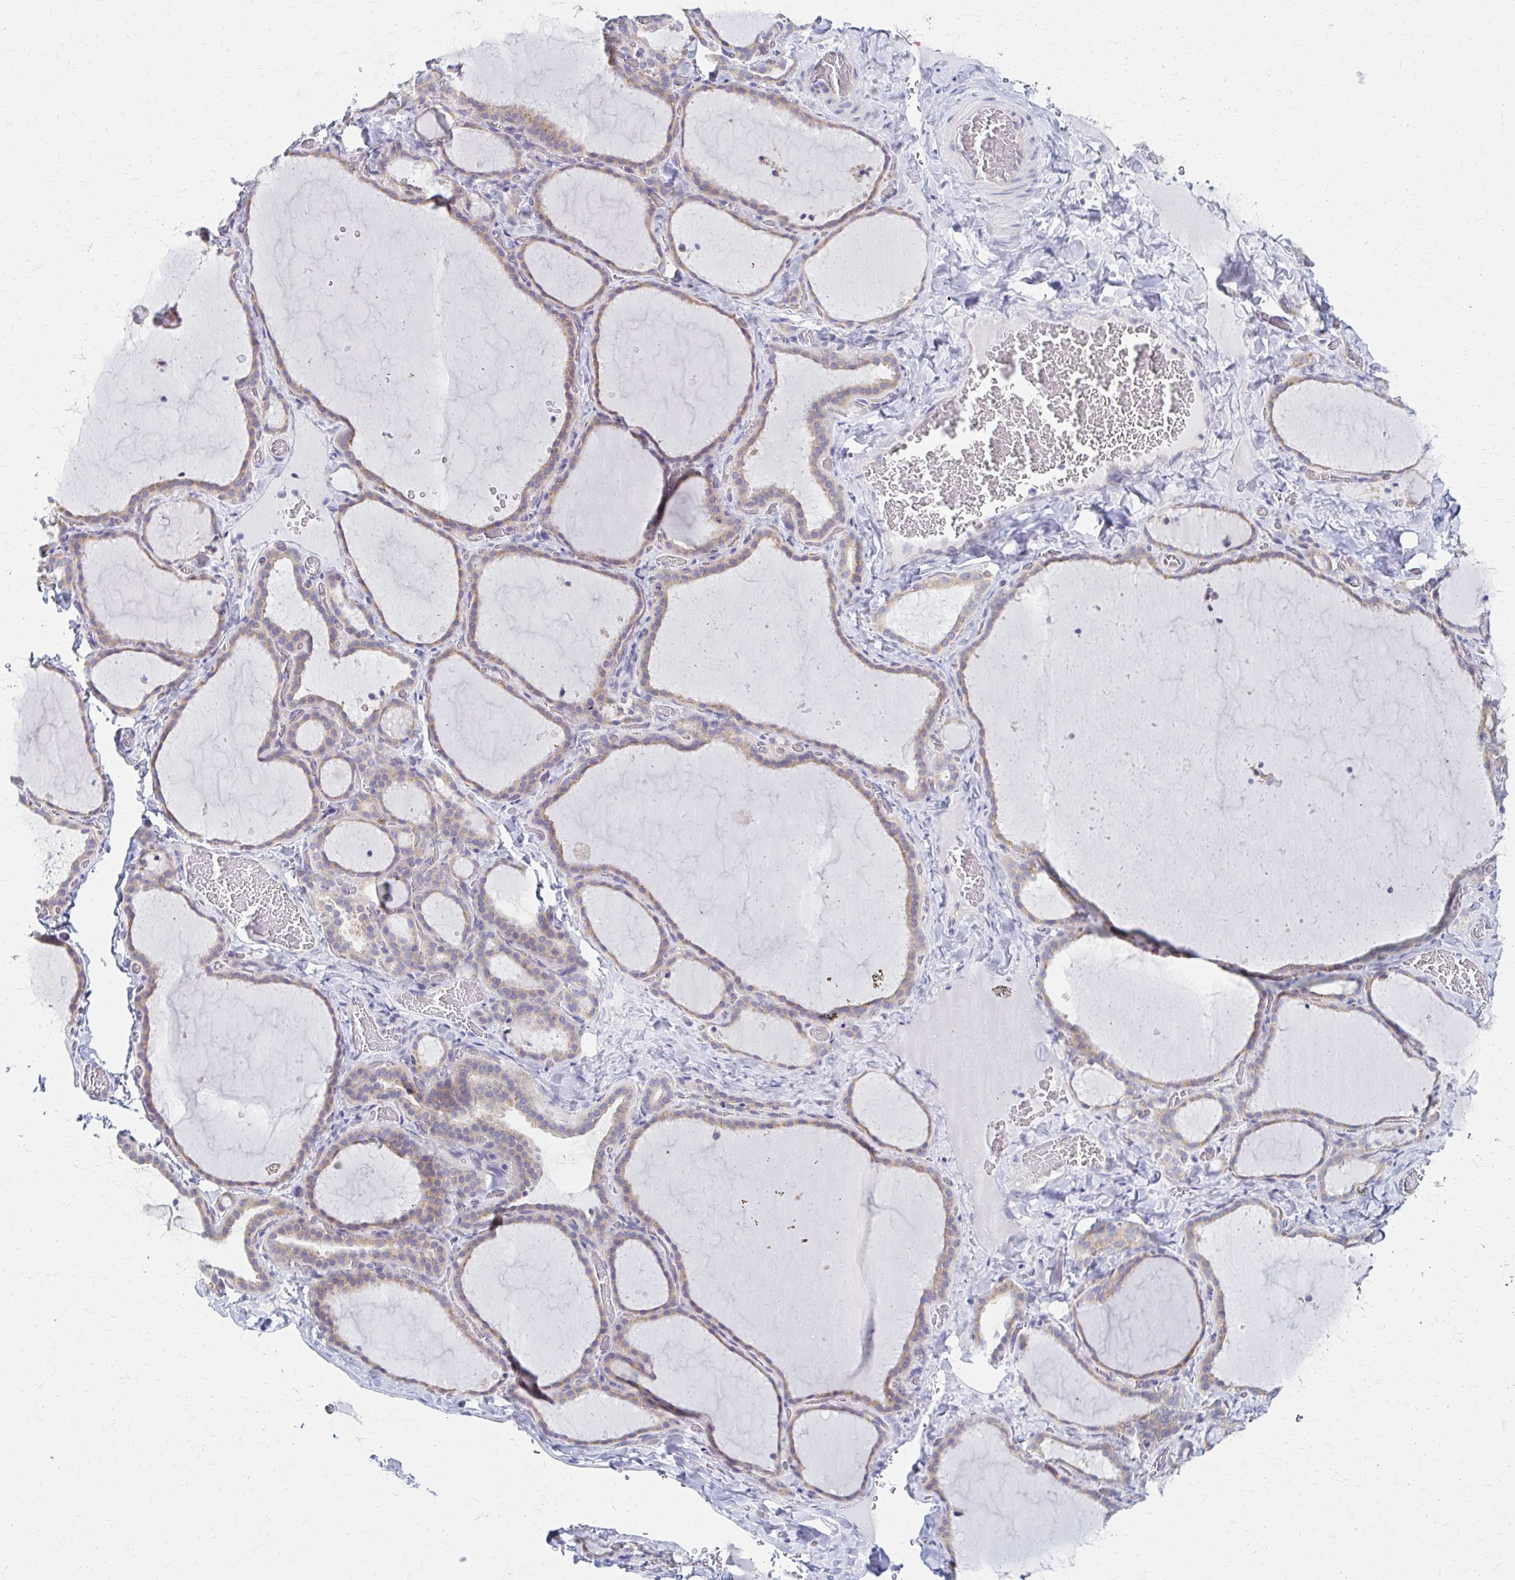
{"staining": {"intensity": "weak", "quantity": "25%-75%", "location": "cytoplasmic/membranous"}, "tissue": "thyroid gland", "cell_type": "Glandular cells", "image_type": "normal", "snomed": [{"axis": "morphology", "description": "Normal tissue, NOS"}, {"axis": "topography", "description": "Thyroid gland"}], "caption": "Thyroid gland was stained to show a protein in brown. There is low levels of weak cytoplasmic/membranous positivity in about 25%-75% of glandular cells. (DAB = brown stain, brightfield microscopy at high magnification).", "gene": "RPL27A", "patient": {"sex": "female", "age": 22}}